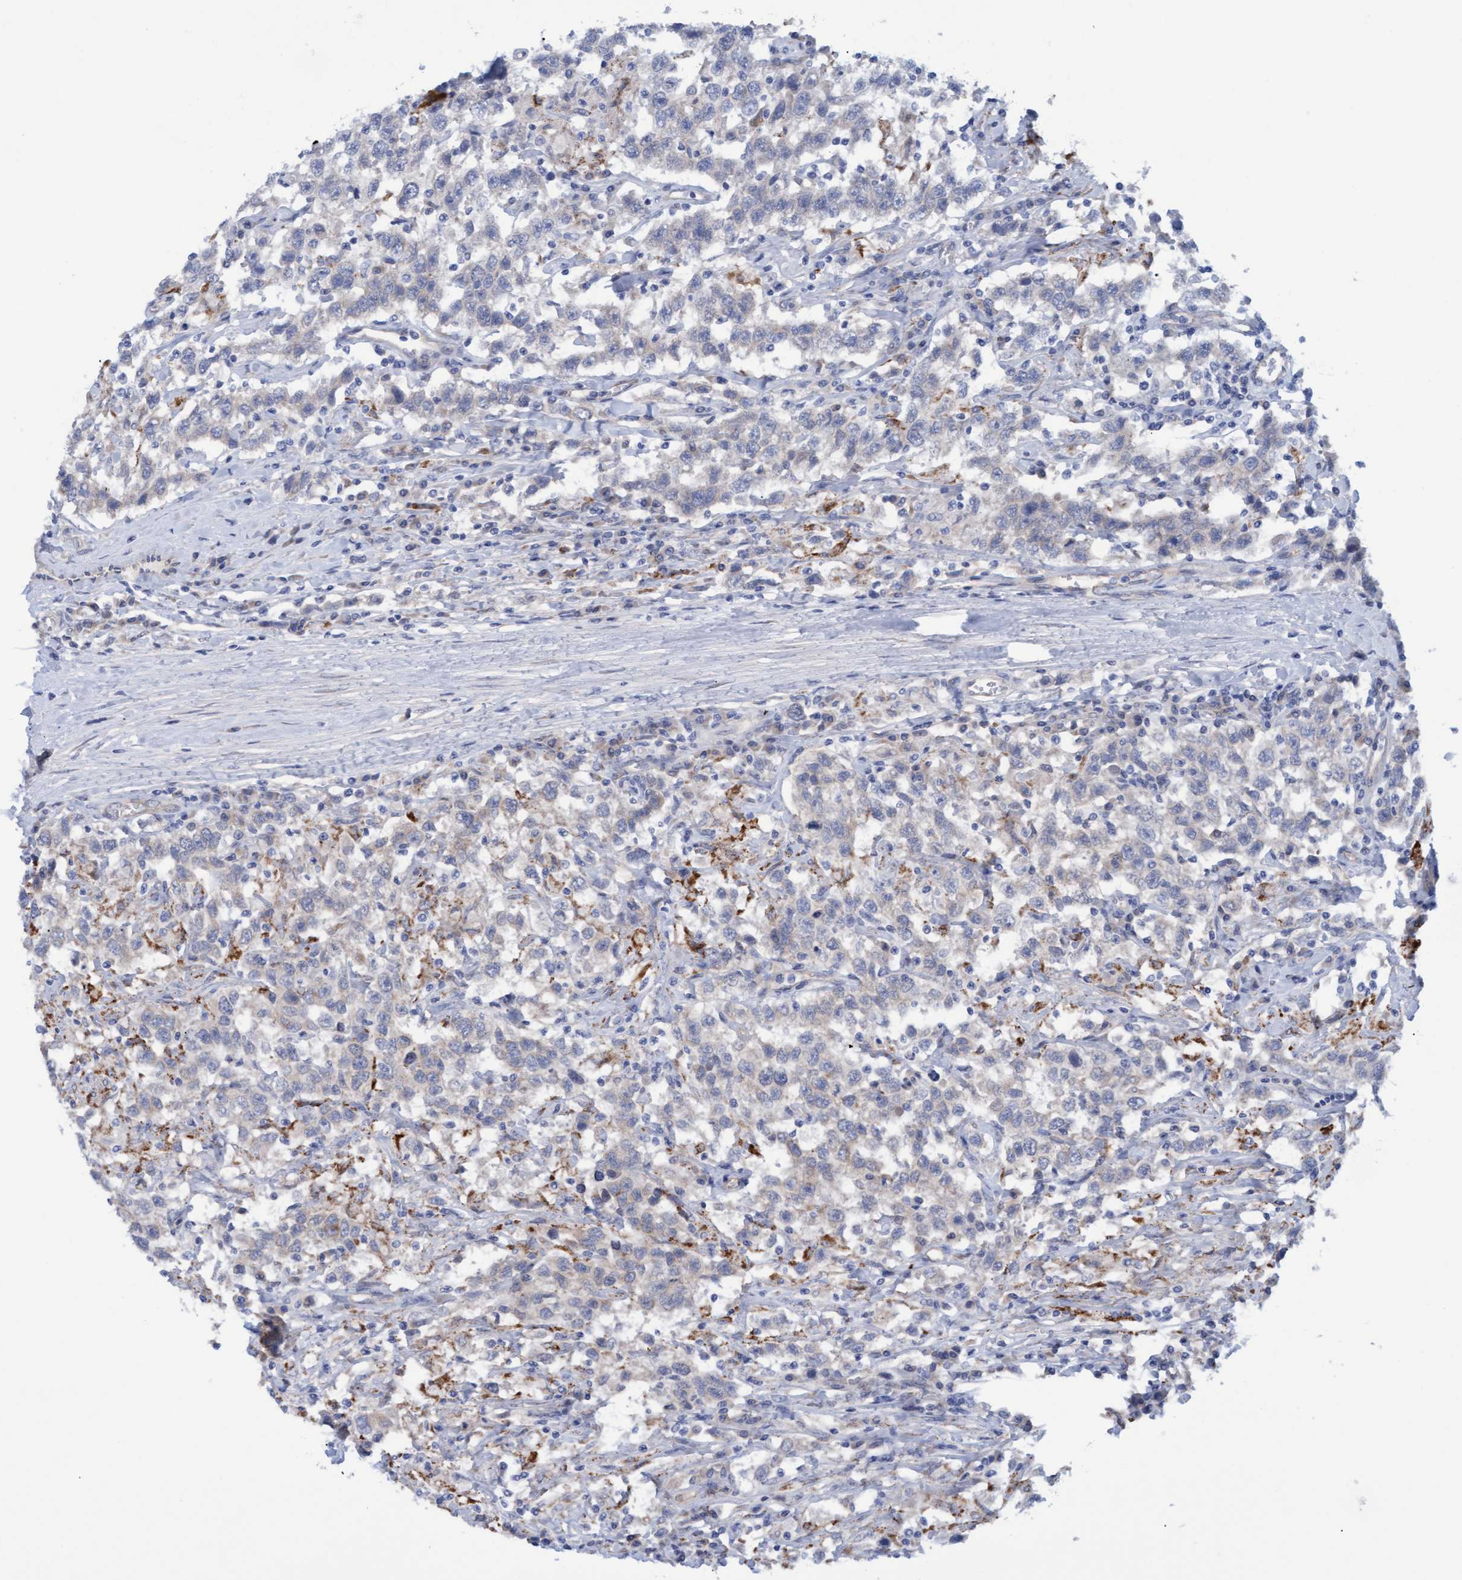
{"staining": {"intensity": "negative", "quantity": "none", "location": "none"}, "tissue": "testis cancer", "cell_type": "Tumor cells", "image_type": "cancer", "snomed": [{"axis": "morphology", "description": "Seminoma, NOS"}, {"axis": "topography", "description": "Testis"}], "caption": "Immunohistochemistry photomicrograph of human seminoma (testis) stained for a protein (brown), which exhibits no positivity in tumor cells.", "gene": "STXBP1", "patient": {"sex": "male", "age": 41}}